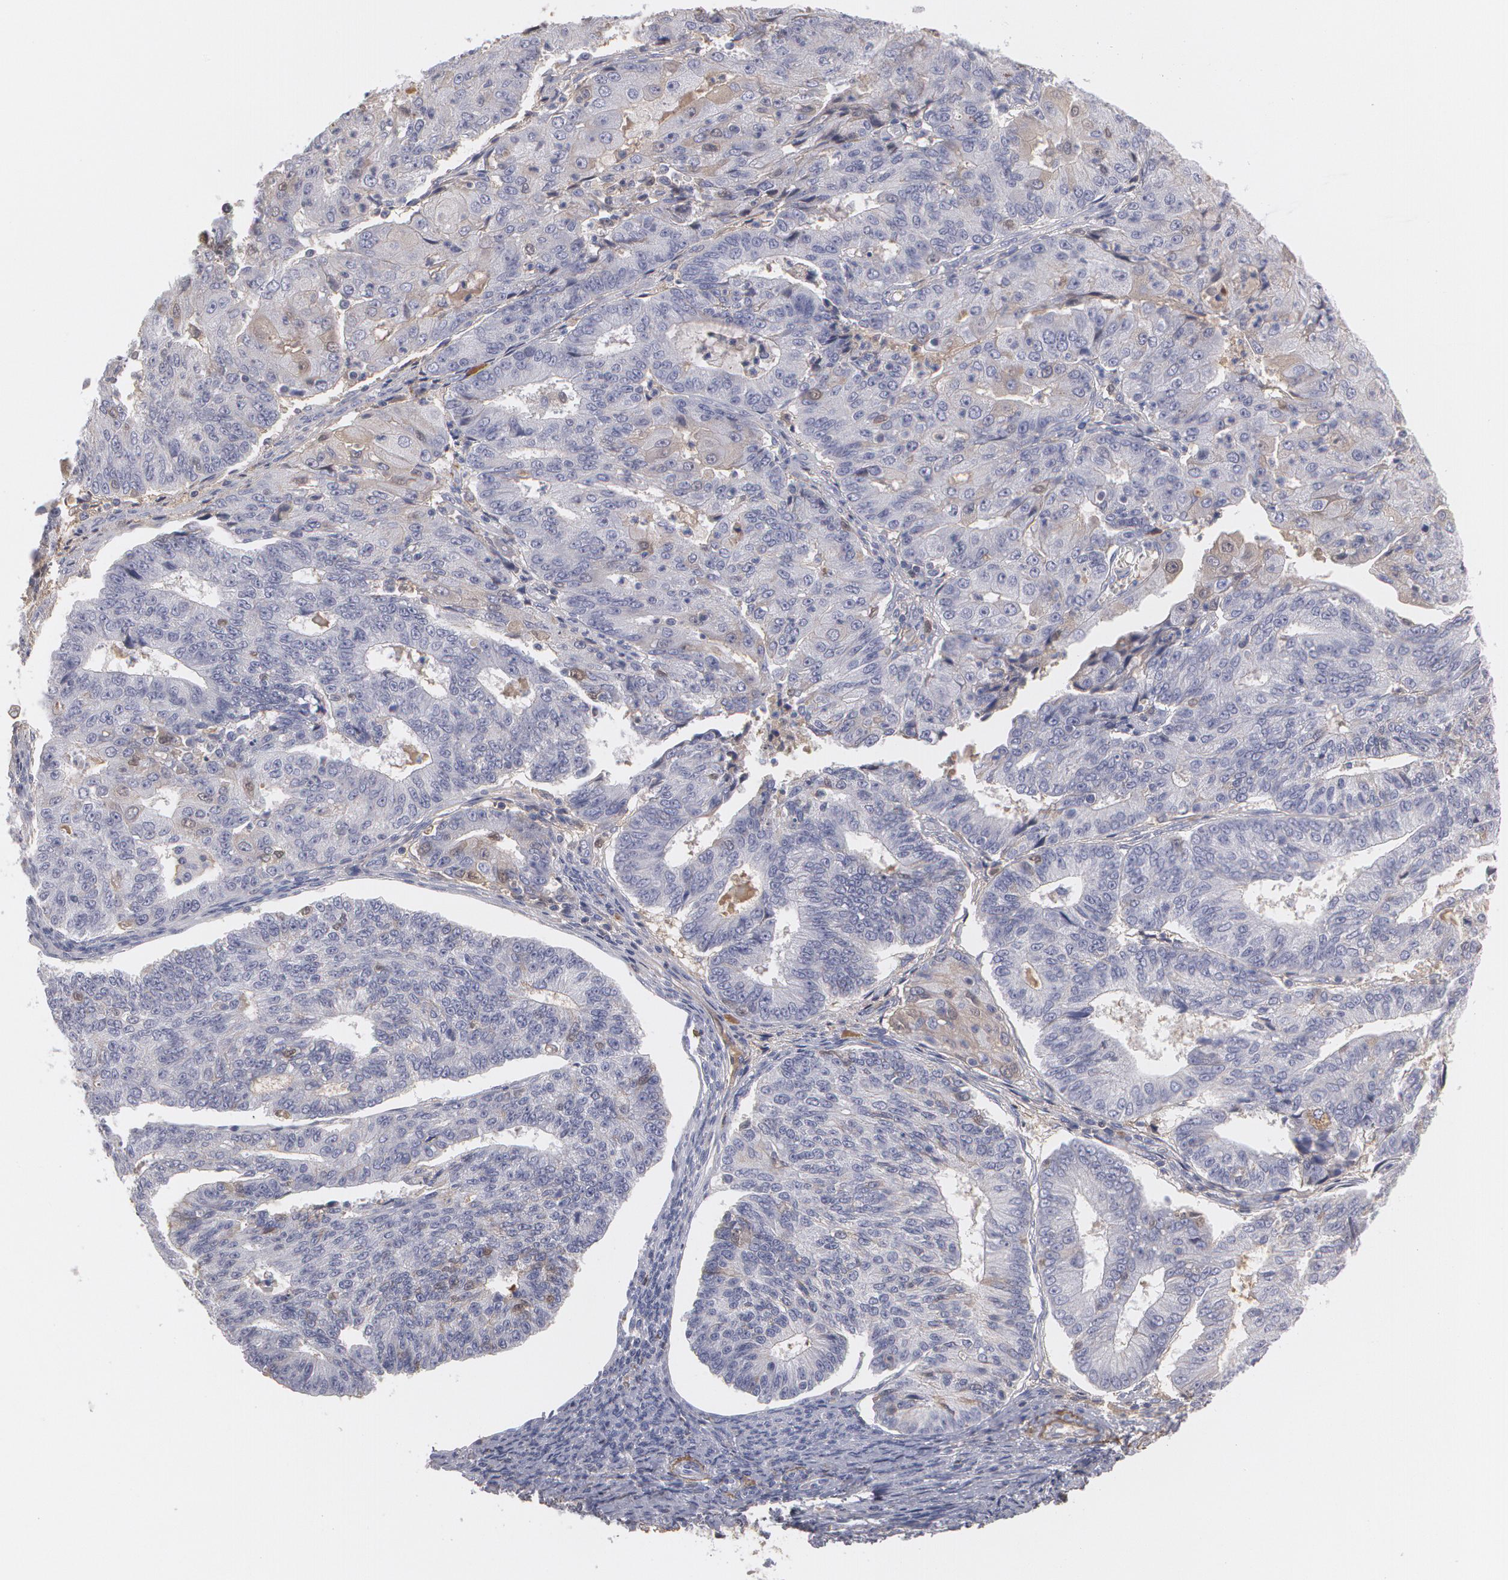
{"staining": {"intensity": "negative", "quantity": "none", "location": "none"}, "tissue": "endometrial cancer", "cell_type": "Tumor cells", "image_type": "cancer", "snomed": [{"axis": "morphology", "description": "Adenocarcinoma, NOS"}, {"axis": "topography", "description": "Endometrium"}], "caption": "Immunohistochemistry (IHC) of human adenocarcinoma (endometrial) shows no positivity in tumor cells. (DAB (3,3'-diaminobenzidine) IHC with hematoxylin counter stain).", "gene": "SERPINA1", "patient": {"sex": "female", "age": 56}}